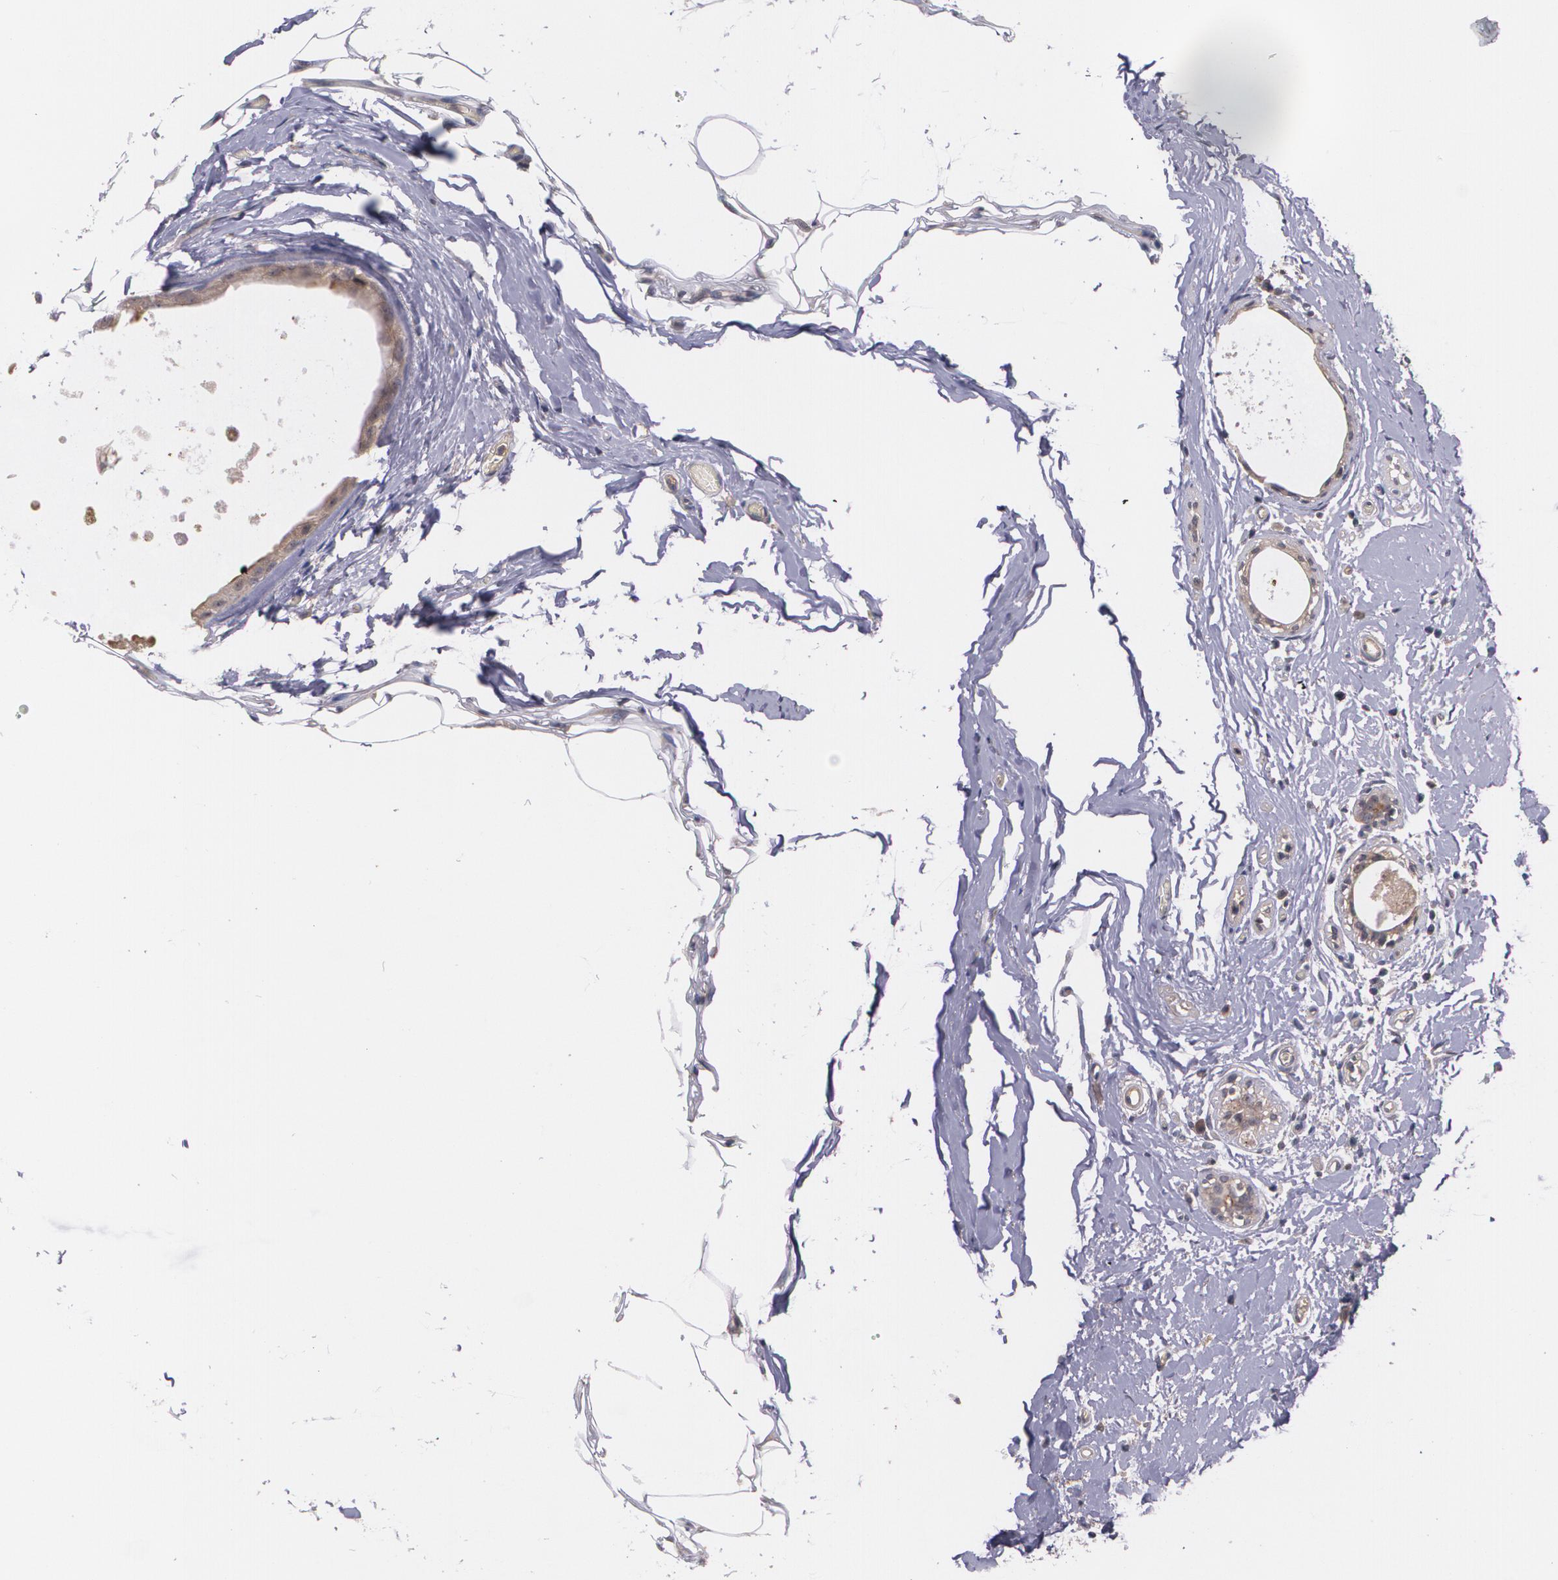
{"staining": {"intensity": "moderate", "quantity": ">75%", "location": "cytoplasmic/membranous"}, "tissue": "breast cancer", "cell_type": "Tumor cells", "image_type": "cancer", "snomed": [{"axis": "morphology", "description": "Lobular carcinoma"}, {"axis": "topography", "description": "Breast"}], "caption": "Protein analysis of breast cancer tissue exhibits moderate cytoplasmic/membranous positivity in approximately >75% of tumor cells.", "gene": "IFNGR2", "patient": {"sex": "female", "age": 55}}